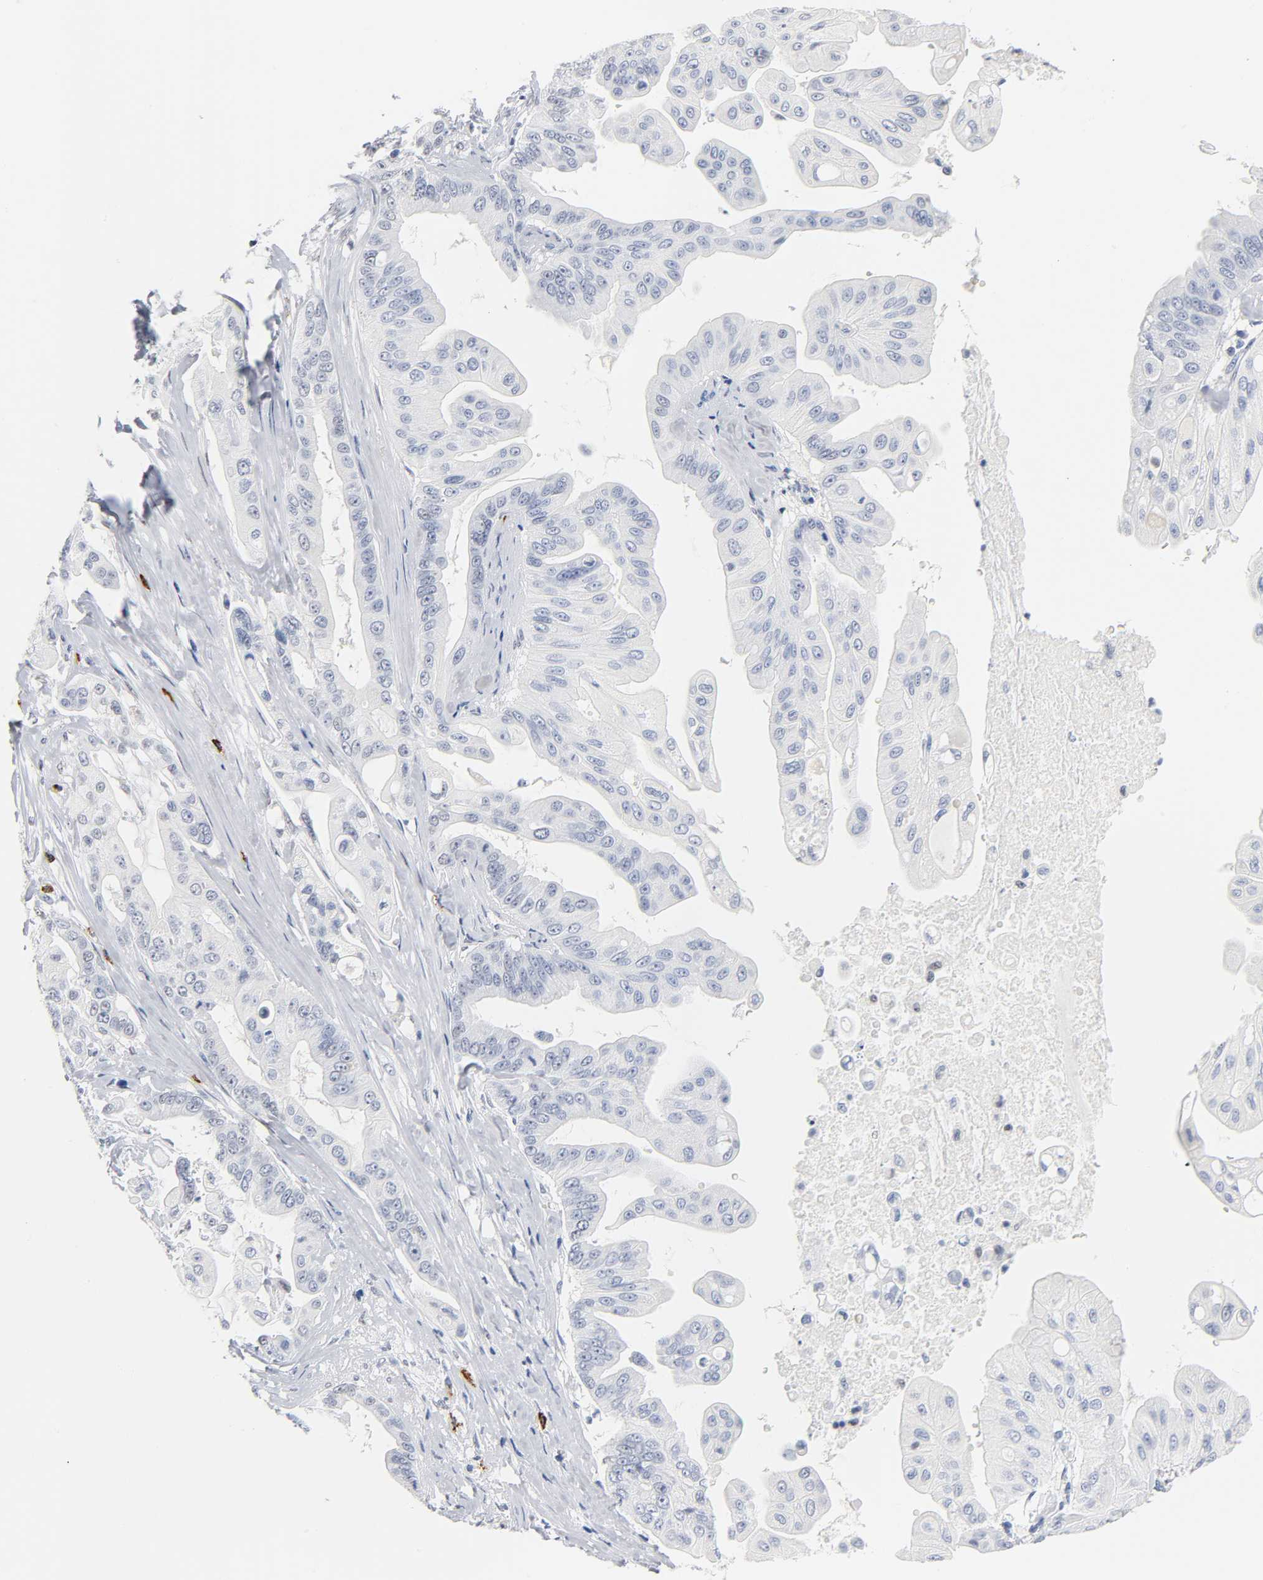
{"staining": {"intensity": "negative", "quantity": "none", "location": "none"}, "tissue": "pancreatic cancer", "cell_type": "Tumor cells", "image_type": "cancer", "snomed": [{"axis": "morphology", "description": "Adenocarcinoma, NOS"}, {"axis": "topography", "description": "Pancreas"}], "caption": "Immunohistochemistry (IHC) of human pancreatic adenocarcinoma demonstrates no staining in tumor cells.", "gene": "NAB2", "patient": {"sex": "female", "age": 75}}